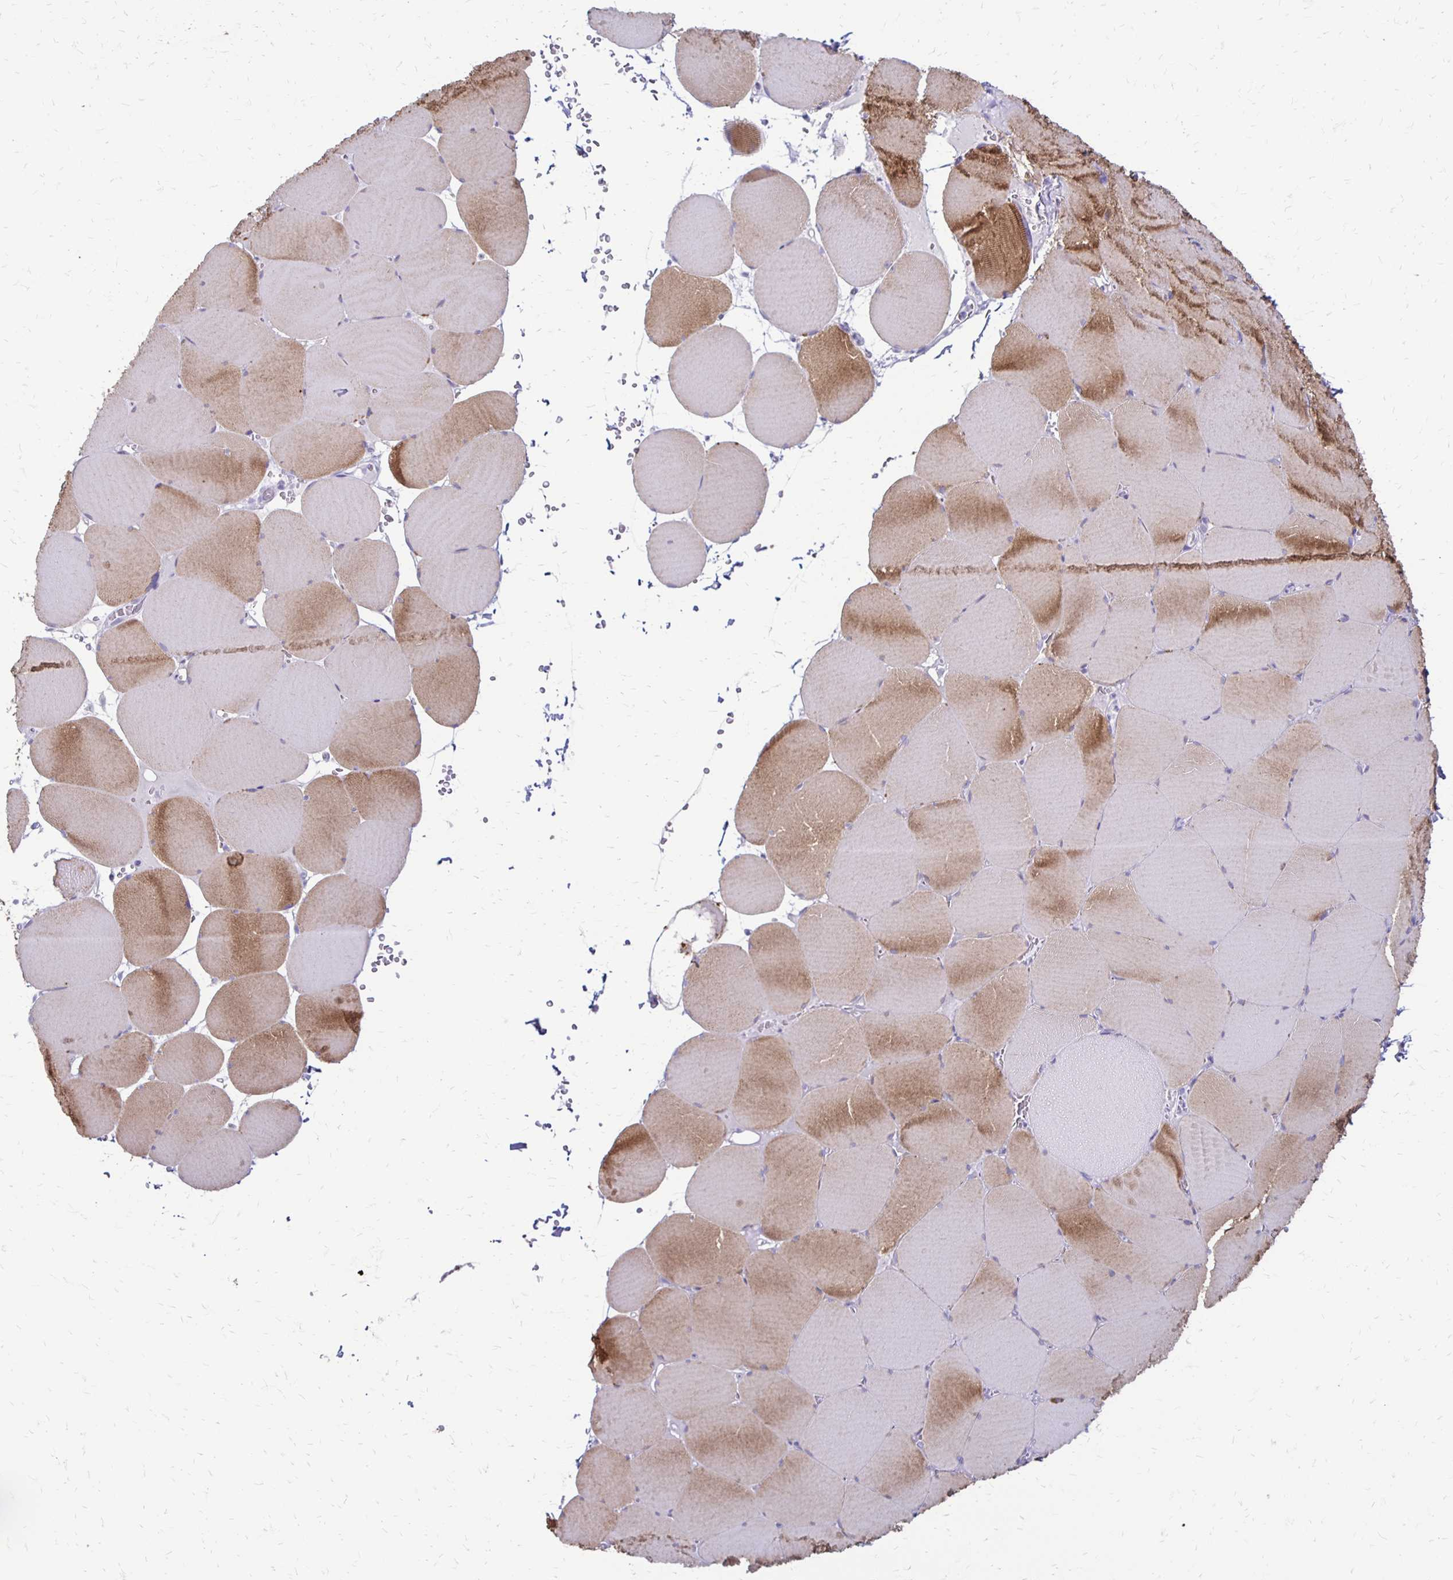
{"staining": {"intensity": "moderate", "quantity": ">75%", "location": "cytoplasmic/membranous"}, "tissue": "skeletal muscle", "cell_type": "Myocytes", "image_type": "normal", "snomed": [{"axis": "morphology", "description": "Normal tissue, NOS"}, {"axis": "topography", "description": "Skeletal muscle"}, {"axis": "topography", "description": "Head-Neck"}], "caption": "Immunohistochemistry staining of unremarkable skeletal muscle, which shows medium levels of moderate cytoplasmic/membranous staining in about >75% of myocytes indicating moderate cytoplasmic/membranous protein positivity. The staining was performed using DAB (brown) for protein detection and nuclei were counterstained in hematoxylin (blue).", "gene": "RYR1", "patient": {"sex": "male", "age": 66}}